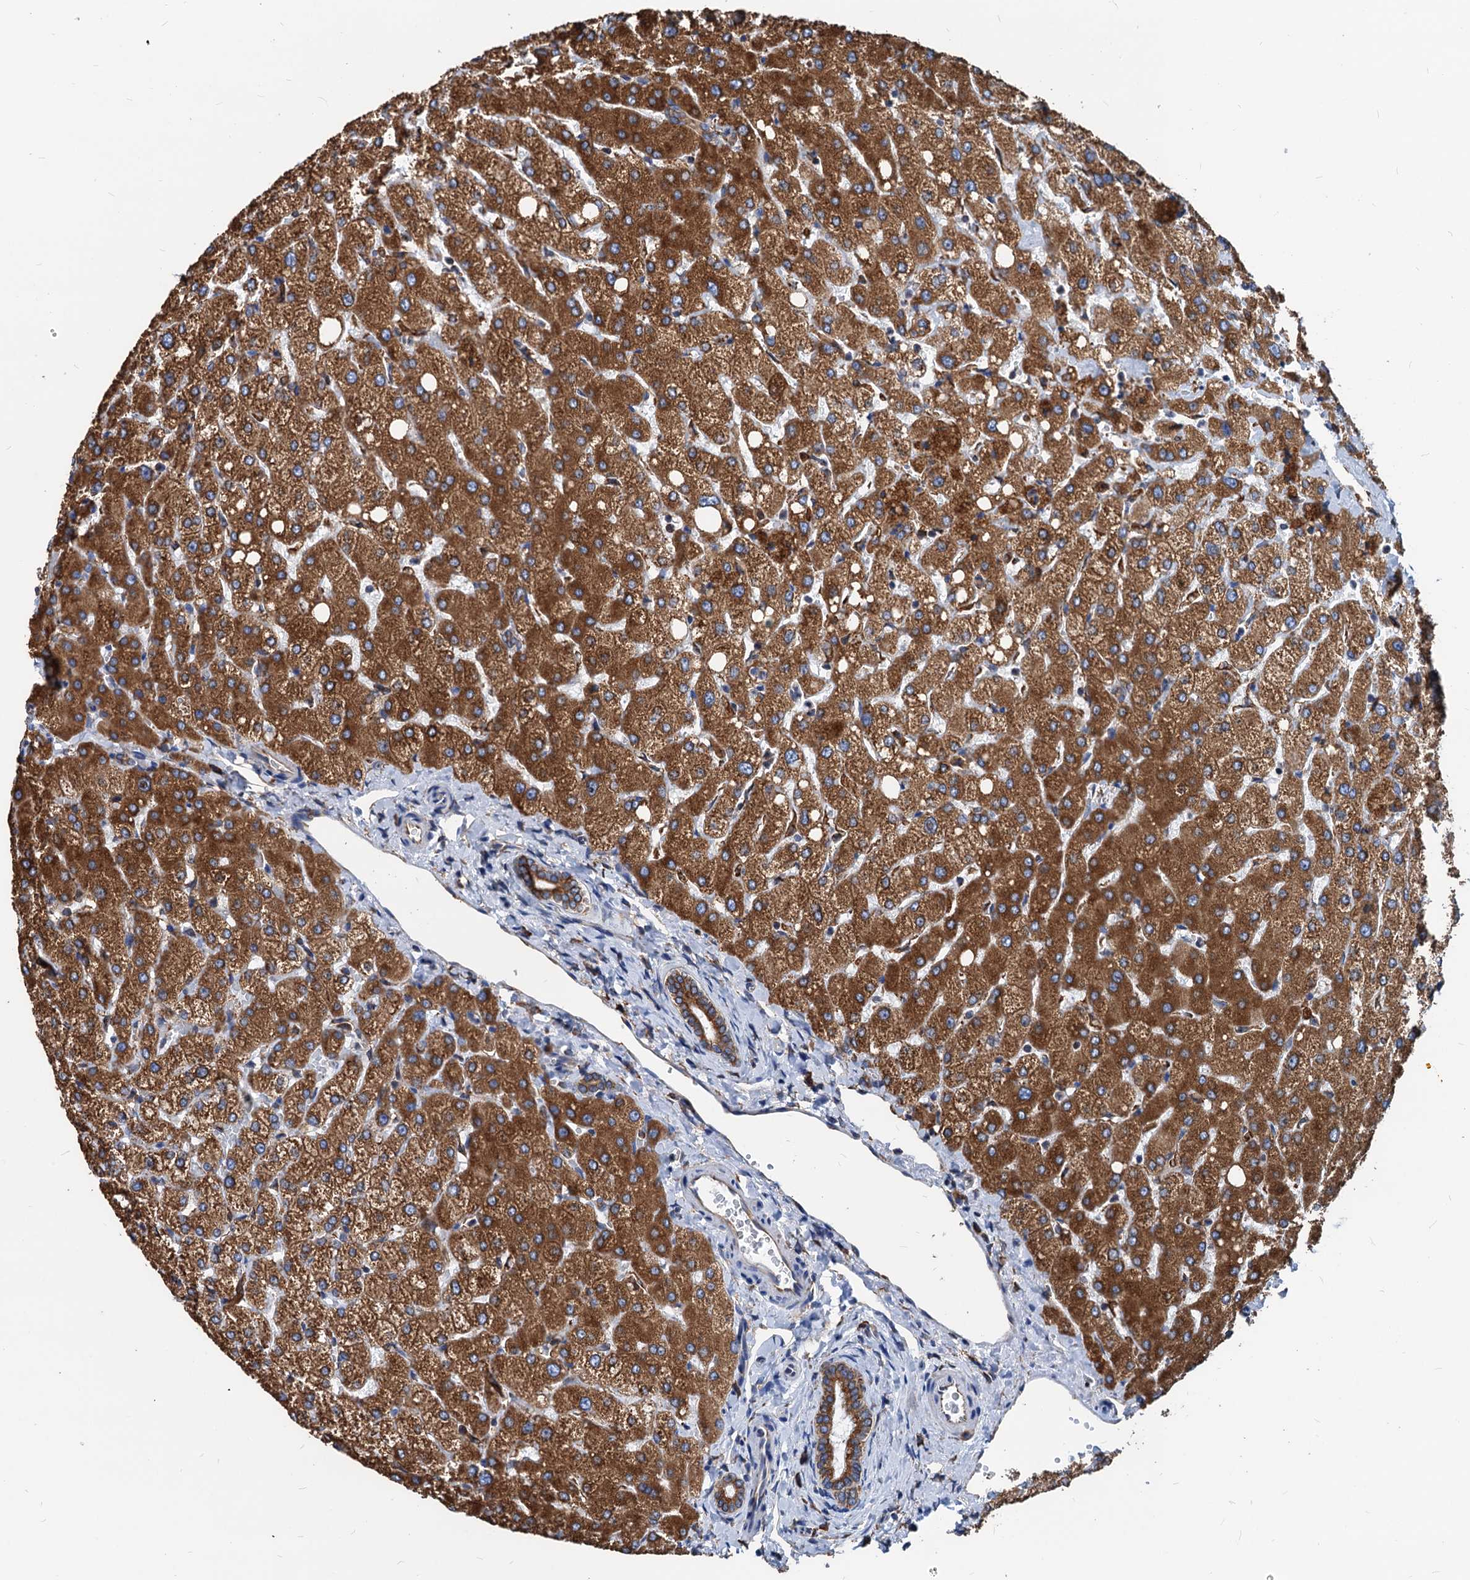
{"staining": {"intensity": "strong", "quantity": "25%-75%", "location": "cytoplasmic/membranous"}, "tissue": "liver", "cell_type": "Cholangiocytes", "image_type": "normal", "snomed": [{"axis": "morphology", "description": "Normal tissue, NOS"}, {"axis": "topography", "description": "Liver"}], "caption": "Brown immunohistochemical staining in normal liver exhibits strong cytoplasmic/membranous staining in approximately 25%-75% of cholangiocytes. (Brightfield microscopy of DAB IHC at high magnification).", "gene": "HSPA5", "patient": {"sex": "female", "age": 54}}